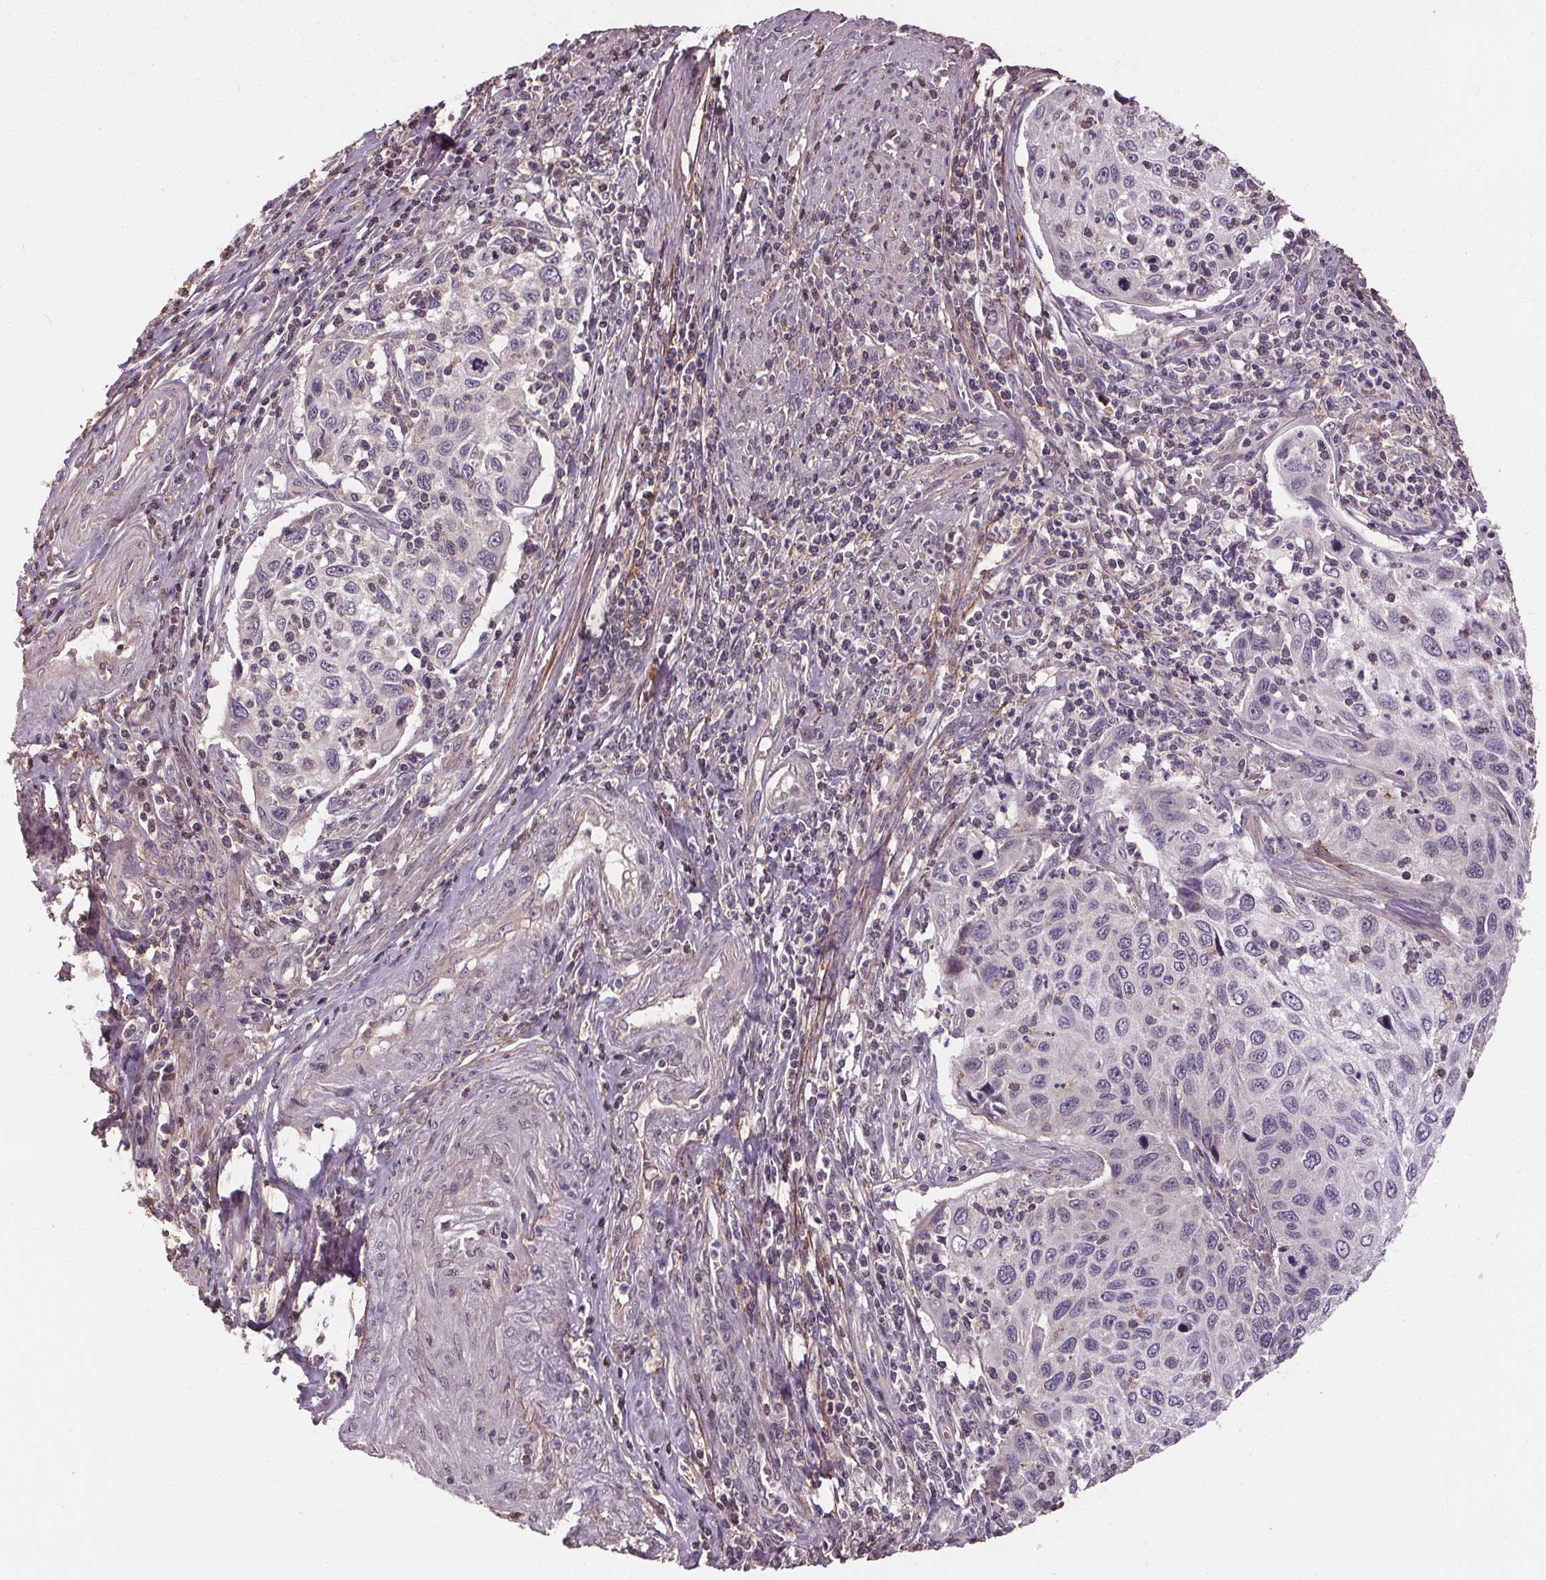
{"staining": {"intensity": "negative", "quantity": "none", "location": "none"}, "tissue": "cervical cancer", "cell_type": "Tumor cells", "image_type": "cancer", "snomed": [{"axis": "morphology", "description": "Squamous cell carcinoma, NOS"}, {"axis": "topography", "description": "Cervix"}], "caption": "The histopathology image displays no significant positivity in tumor cells of cervical cancer (squamous cell carcinoma).", "gene": "KIAA0232", "patient": {"sex": "female", "age": 70}}